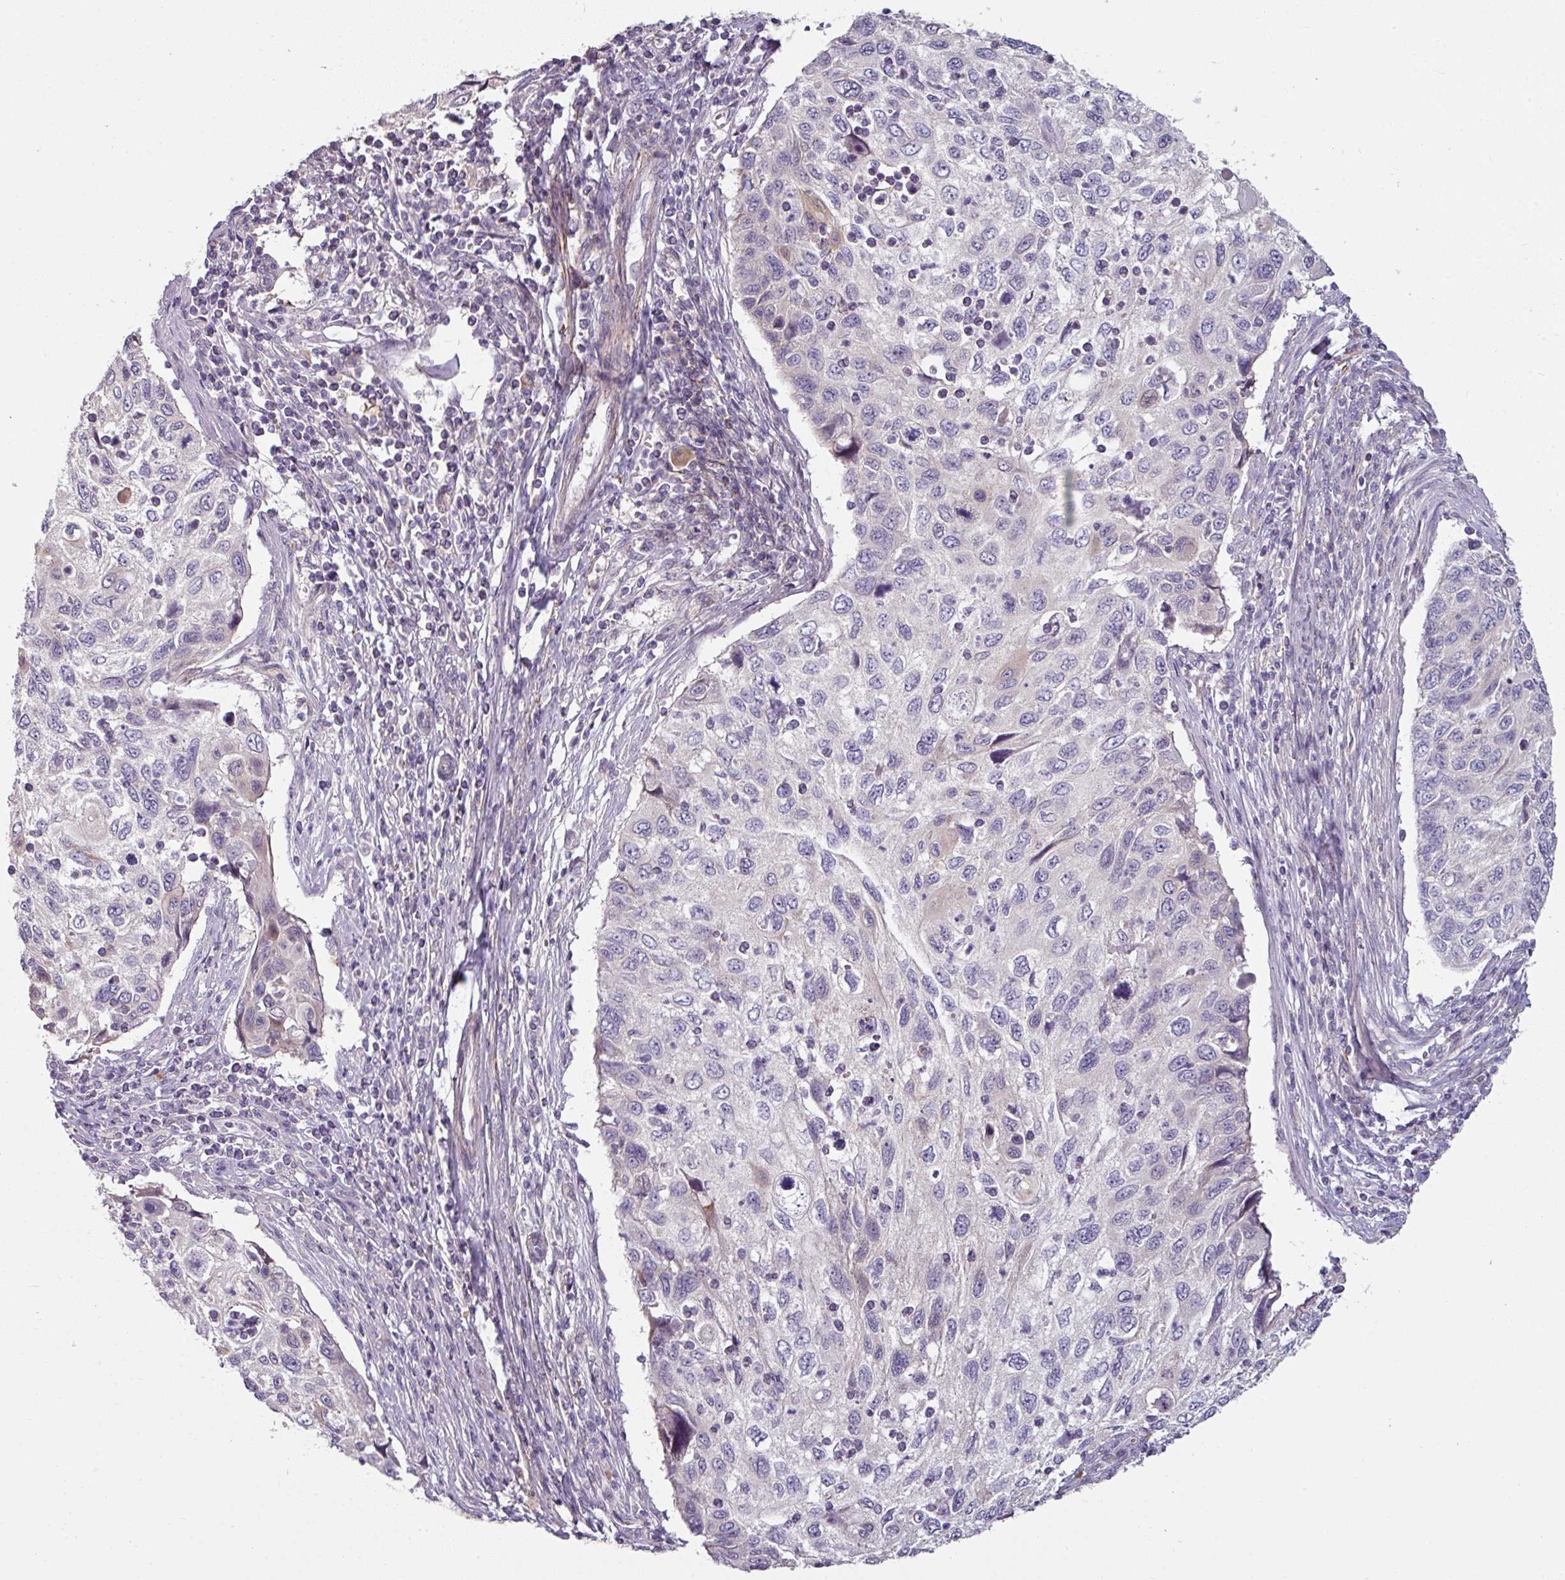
{"staining": {"intensity": "negative", "quantity": "none", "location": "none"}, "tissue": "cervical cancer", "cell_type": "Tumor cells", "image_type": "cancer", "snomed": [{"axis": "morphology", "description": "Squamous cell carcinoma, NOS"}, {"axis": "topography", "description": "Cervix"}], "caption": "The histopathology image reveals no significant staining in tumor cells of cervical squamous cell carcinoma.", "gene": "MTMR14", "patient": {"sex": "female", "age": 70}}